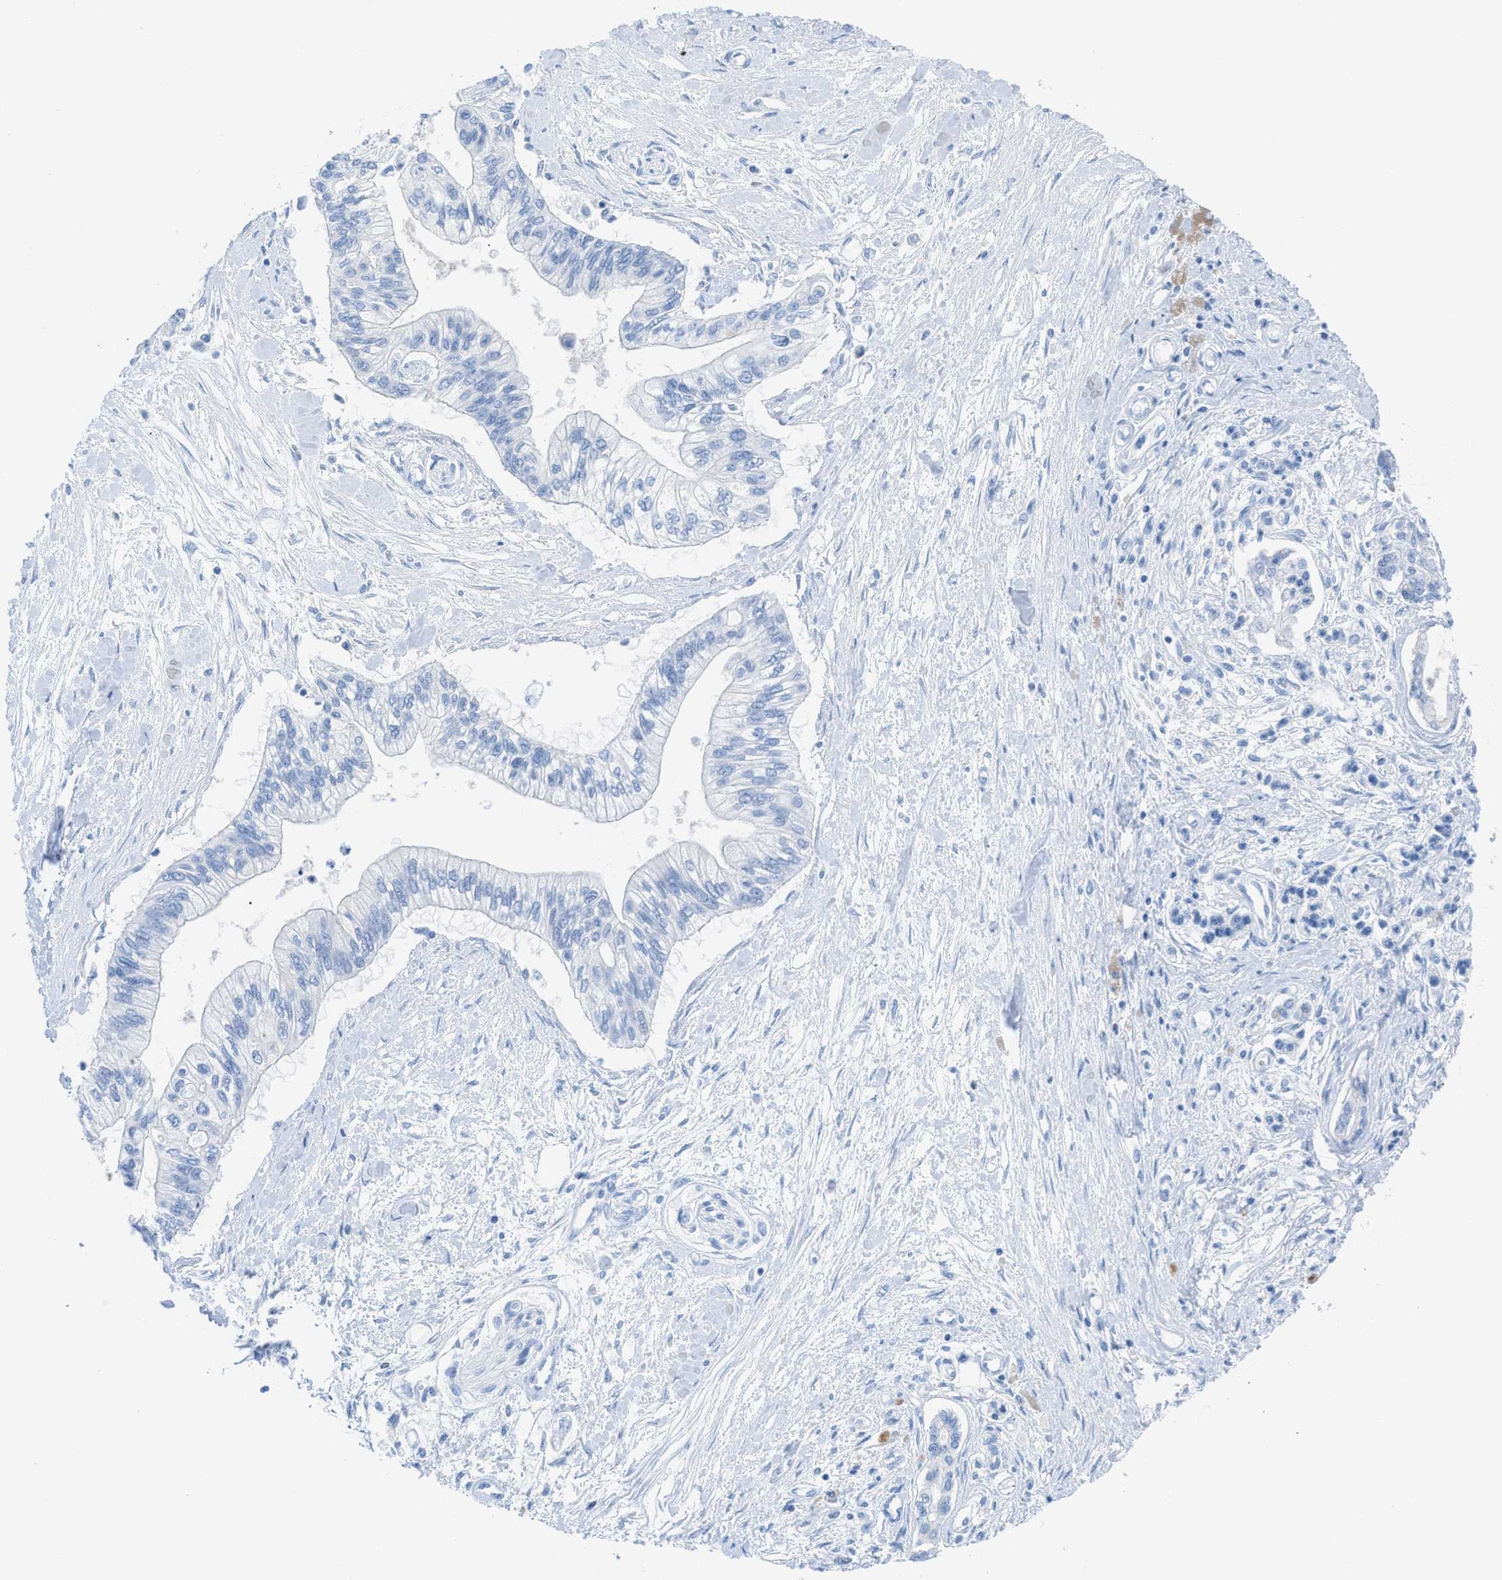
{"staining": {"intensity": "negative", "quantity": "none", "location": "none"}, "tissue": "pancreatic cancer", "cell_type": "Tumor cells", "image_type": "cancer", "snomed": [{"axis": "morphology", "description": "Adenocarcinoma, NOS"}, {"axis": "topography", "description": "Pancreas"}], "caption": "Immunohistochemical staining of human adenocarcinoma (pancreatic) displays no significant positivity in tumor cells. Nuclei are stained in blue.", "gene": "TCL1A", "patient": {"sex": "female", "age": 77}}